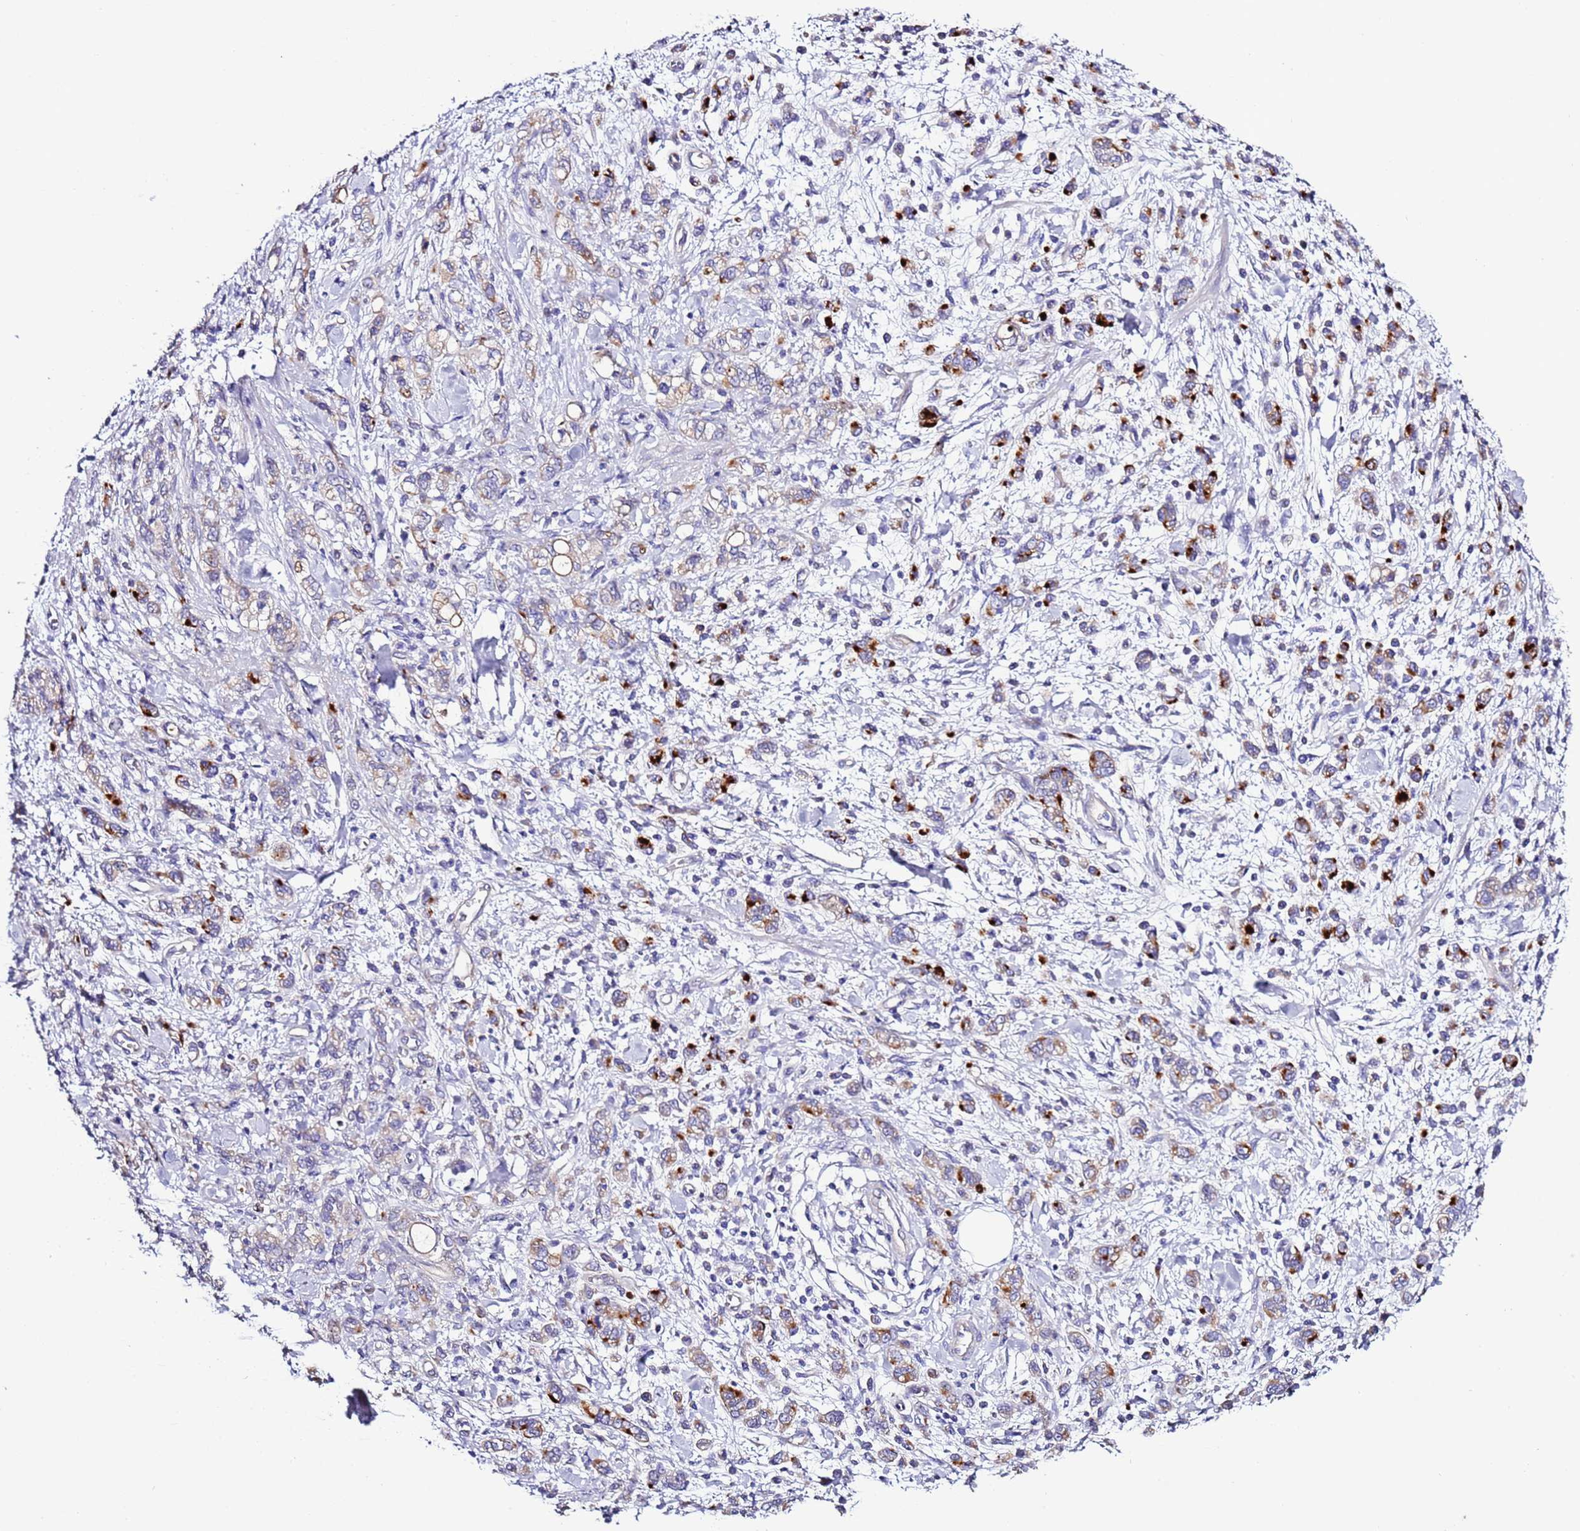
{"staining": {"intensity": "strong", "quantity": "<25%", "location": "cytoplasmic/membranous"}, "tissue": "stomach cancer", "cell_type": "Tumor cells", "image_type": "cancer", "snomed": [{"axis": "morphology", "description": "Adenocarcinoma, NOS"}, {"axis": "topography", "description": "Stomach"}], "caption": "Immunohistochemistry (IHC) photomicrograph of human stomach adenocarcinoma stained for a protein (brown), which shows medium levels of strong cytoplasmic/membranous positivity in about <25% of tumor cells.", "gene": "SPCS1", "patient": {"sex": "male", "age": 77}}